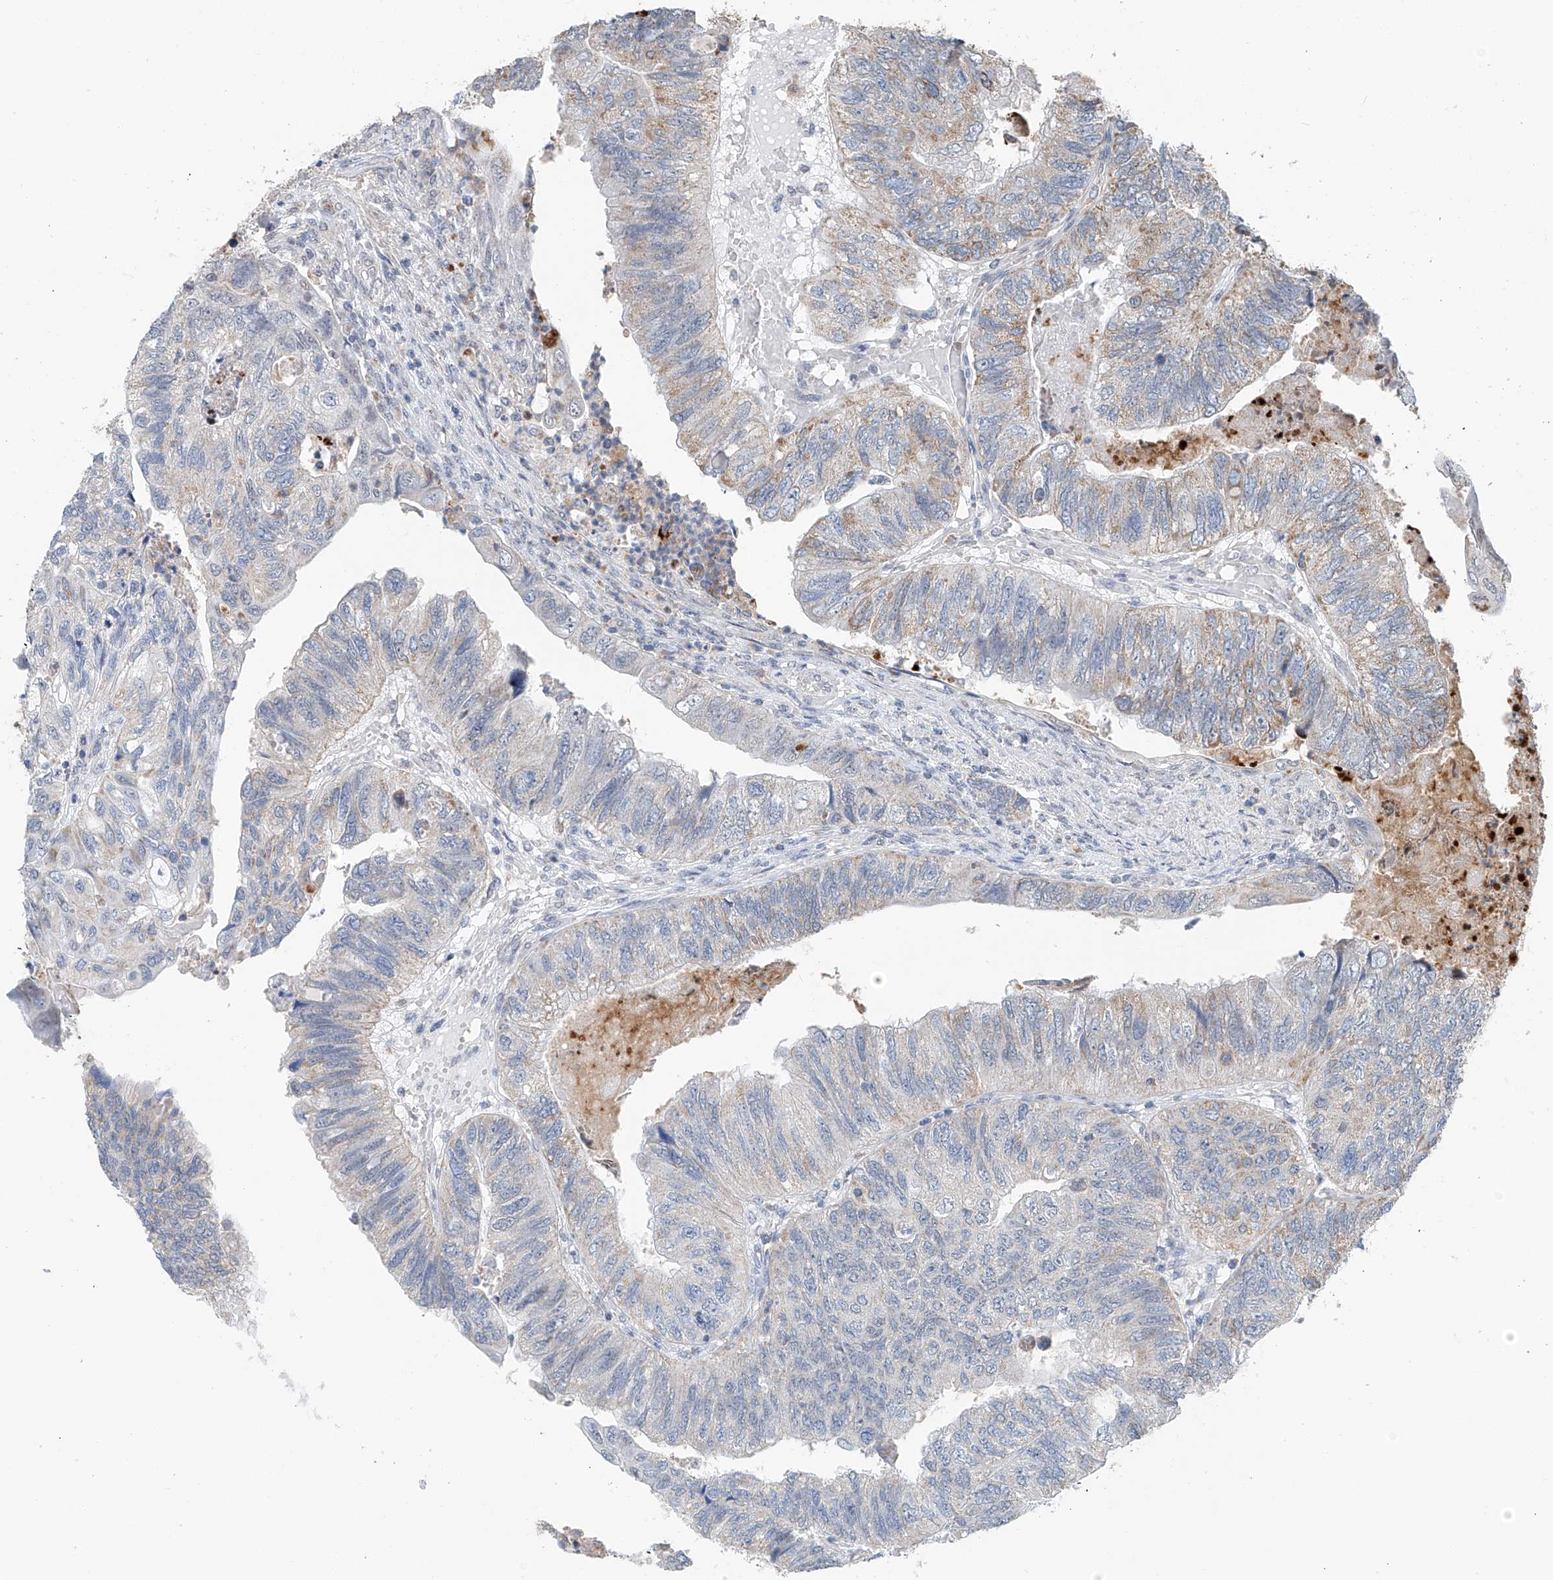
{"staining": {"intensity": "moderate", "quantity": "<25%", "location": "cytoplasmic/membranous"}, "tissue": "colorectal cancer", "cell_type": "Tumor cells", "image_type": "cancer", "snomed": [{"axis": "morphology", "description": "Adenocarcinoma, NOS"}, {"axis": "topography", "description": "Rectum"}], "caption": "Immunohistochemical staining of adenocarcinoma (colorectal) shows low levels of moderate cytoplasmic/membranous staining in about <25% of tumor cells.", "gene": "KLF15", "patient": {"sex": "male", "age": 63}}